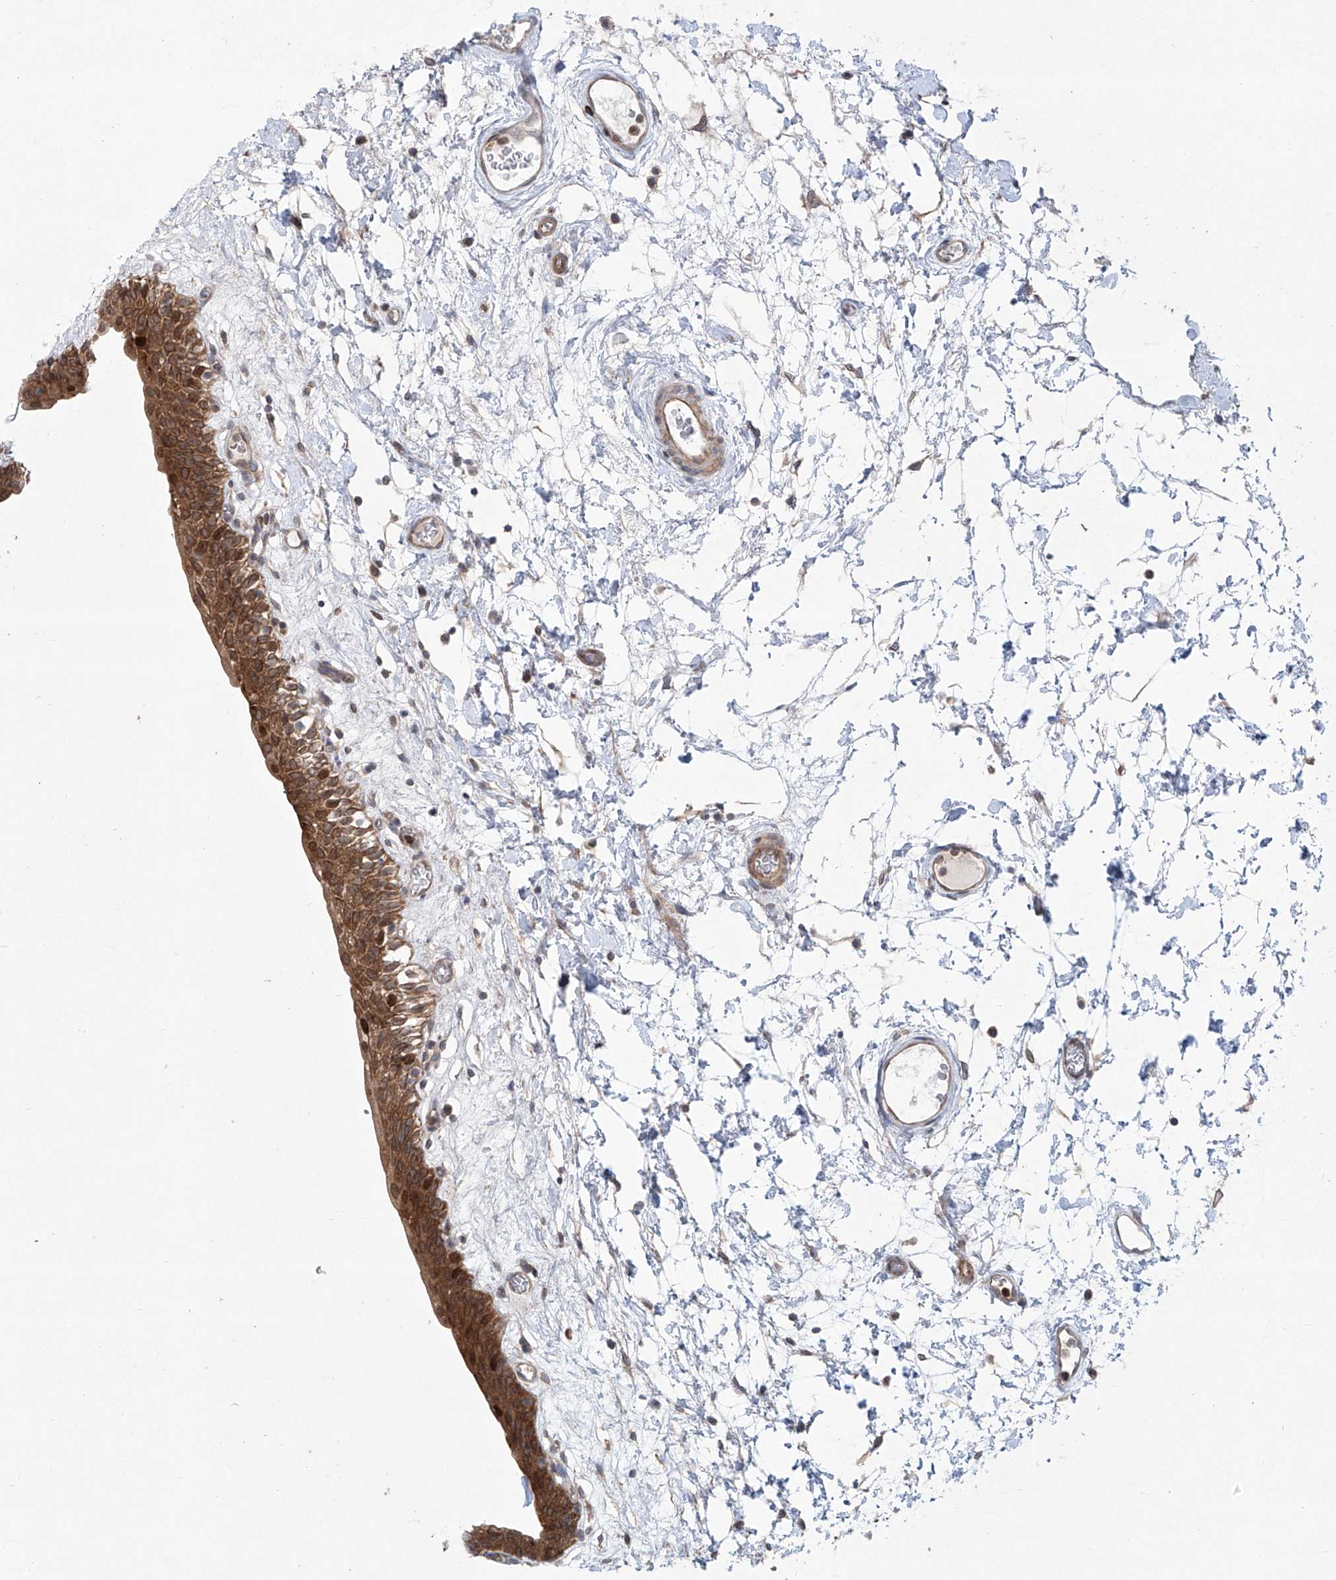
{"staining": {"intensity": "moderate", "quantity": ">75%", "location": "cytoplasmic/membranous,nuclear"}, "tissue": "urinary bladder", "cell_type": "Urothelial cells", "image_type": "normal", "snomed": [{"axis": "morphology", "description": "Normal tissue, NOS"}, {"axis": "topography", "description": "Urinary bladder"}], "caption": "Immunohistochemistry (IHC) histopathology image of normal urinary bladder: human urinary bladder stained using immunohistochemistry shows medium levels of moderate protein expression localized specifically in the cytoplasmic/membranous,nuclear of urothelial cells, appearing as a cytoplasmic/membranous,nuclear brown color.", "gene": "KLC4", "patient": {"sex": "male", "age": 83}}